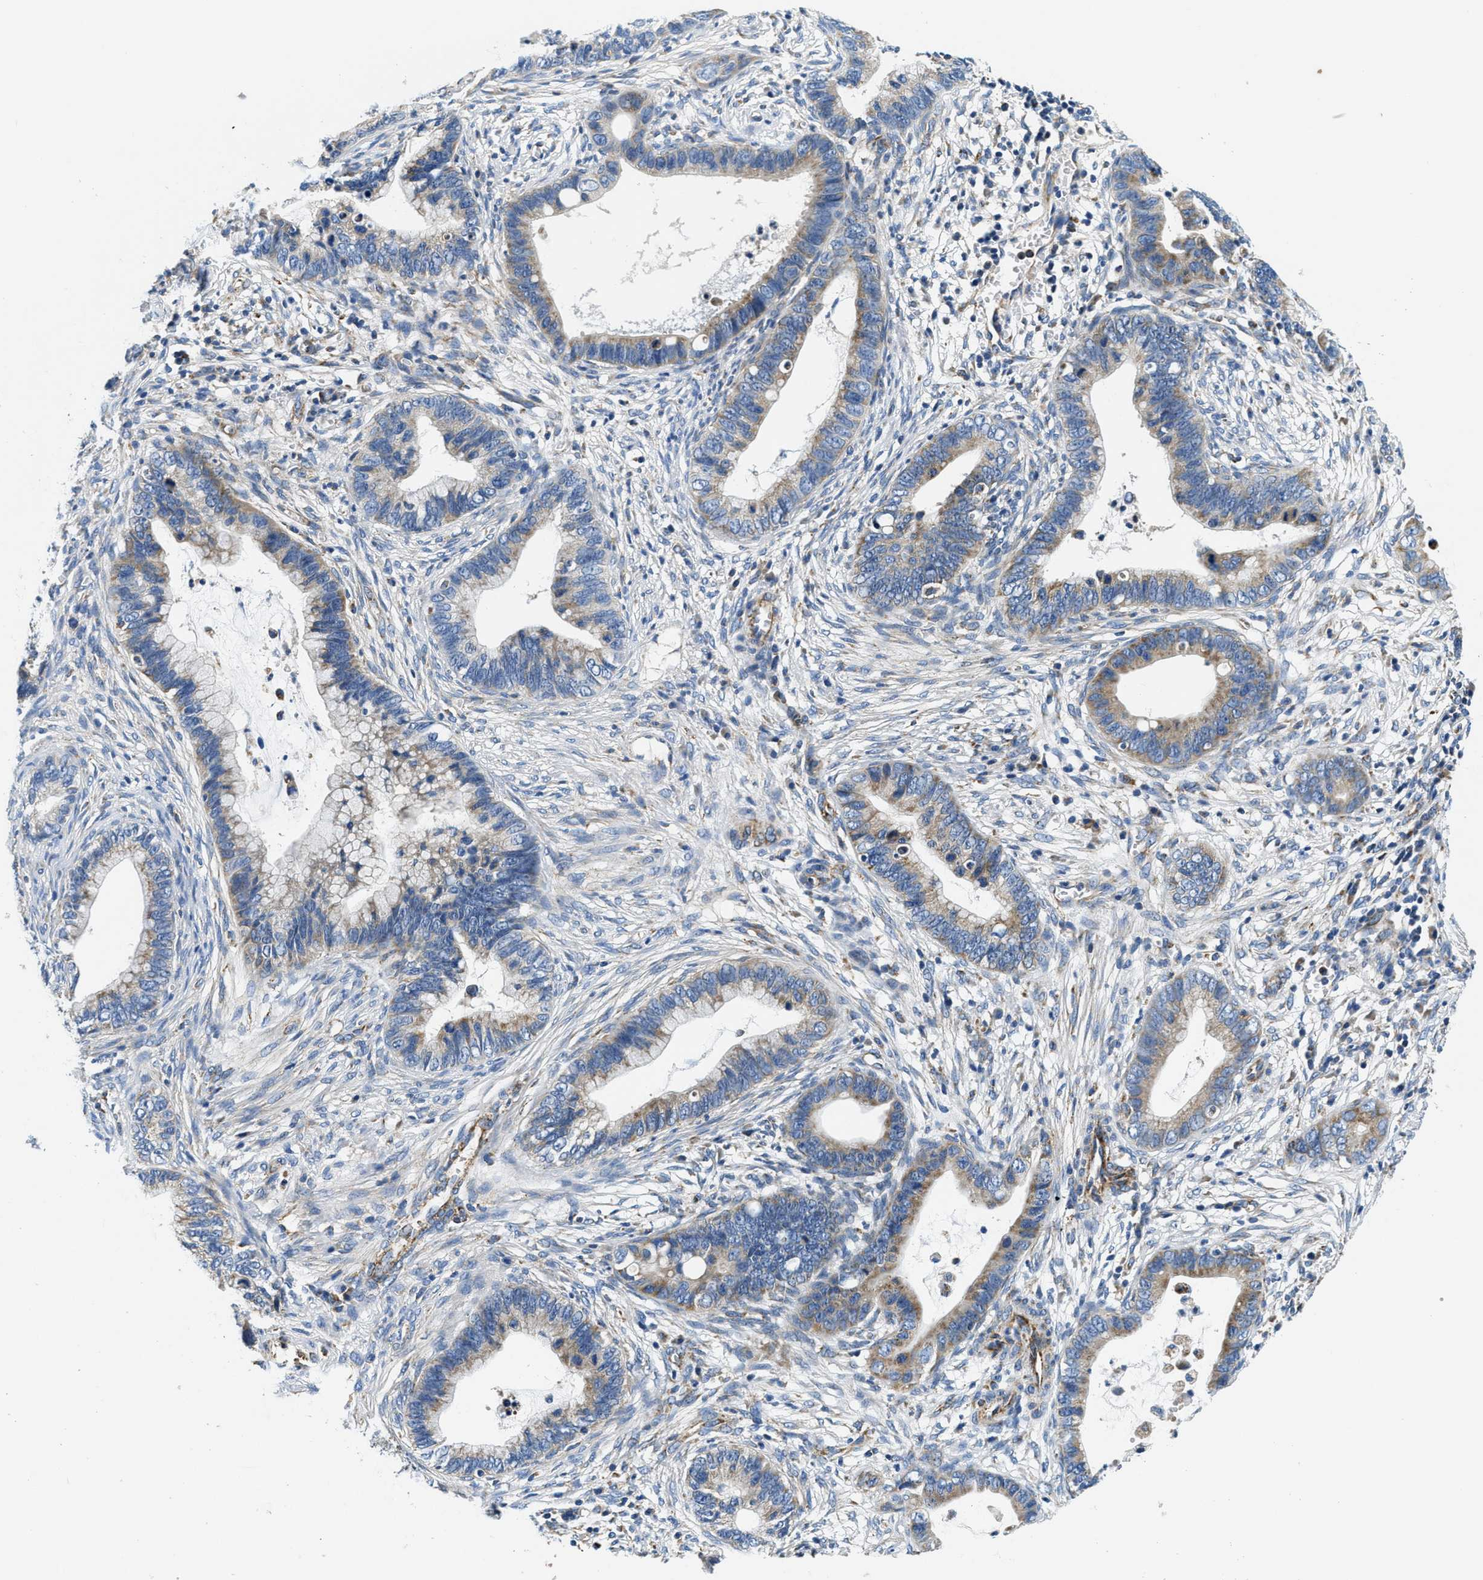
{"staining": {"intensity": "moderate", "quantity": "25%-75%", "location": "cytoplasmic/membranous"}, "tissue": "cervical cancer", "cell_type": "Tumor cells", "image_type": "cancer", "snomed": [{"axis": "morphology", "description": "Adenocarcinoma, NOS"}, {"axis": "topography", "description": "Cervix"}], "caption": "Tumor cells display medium levels of moderate cytoplasmic/membranous expression in about 25%-75% of cells in cervical cancer (adenocarcinoma).", "gene": "SAMD4B", "patient": {"sex": "female", "age": 44}}